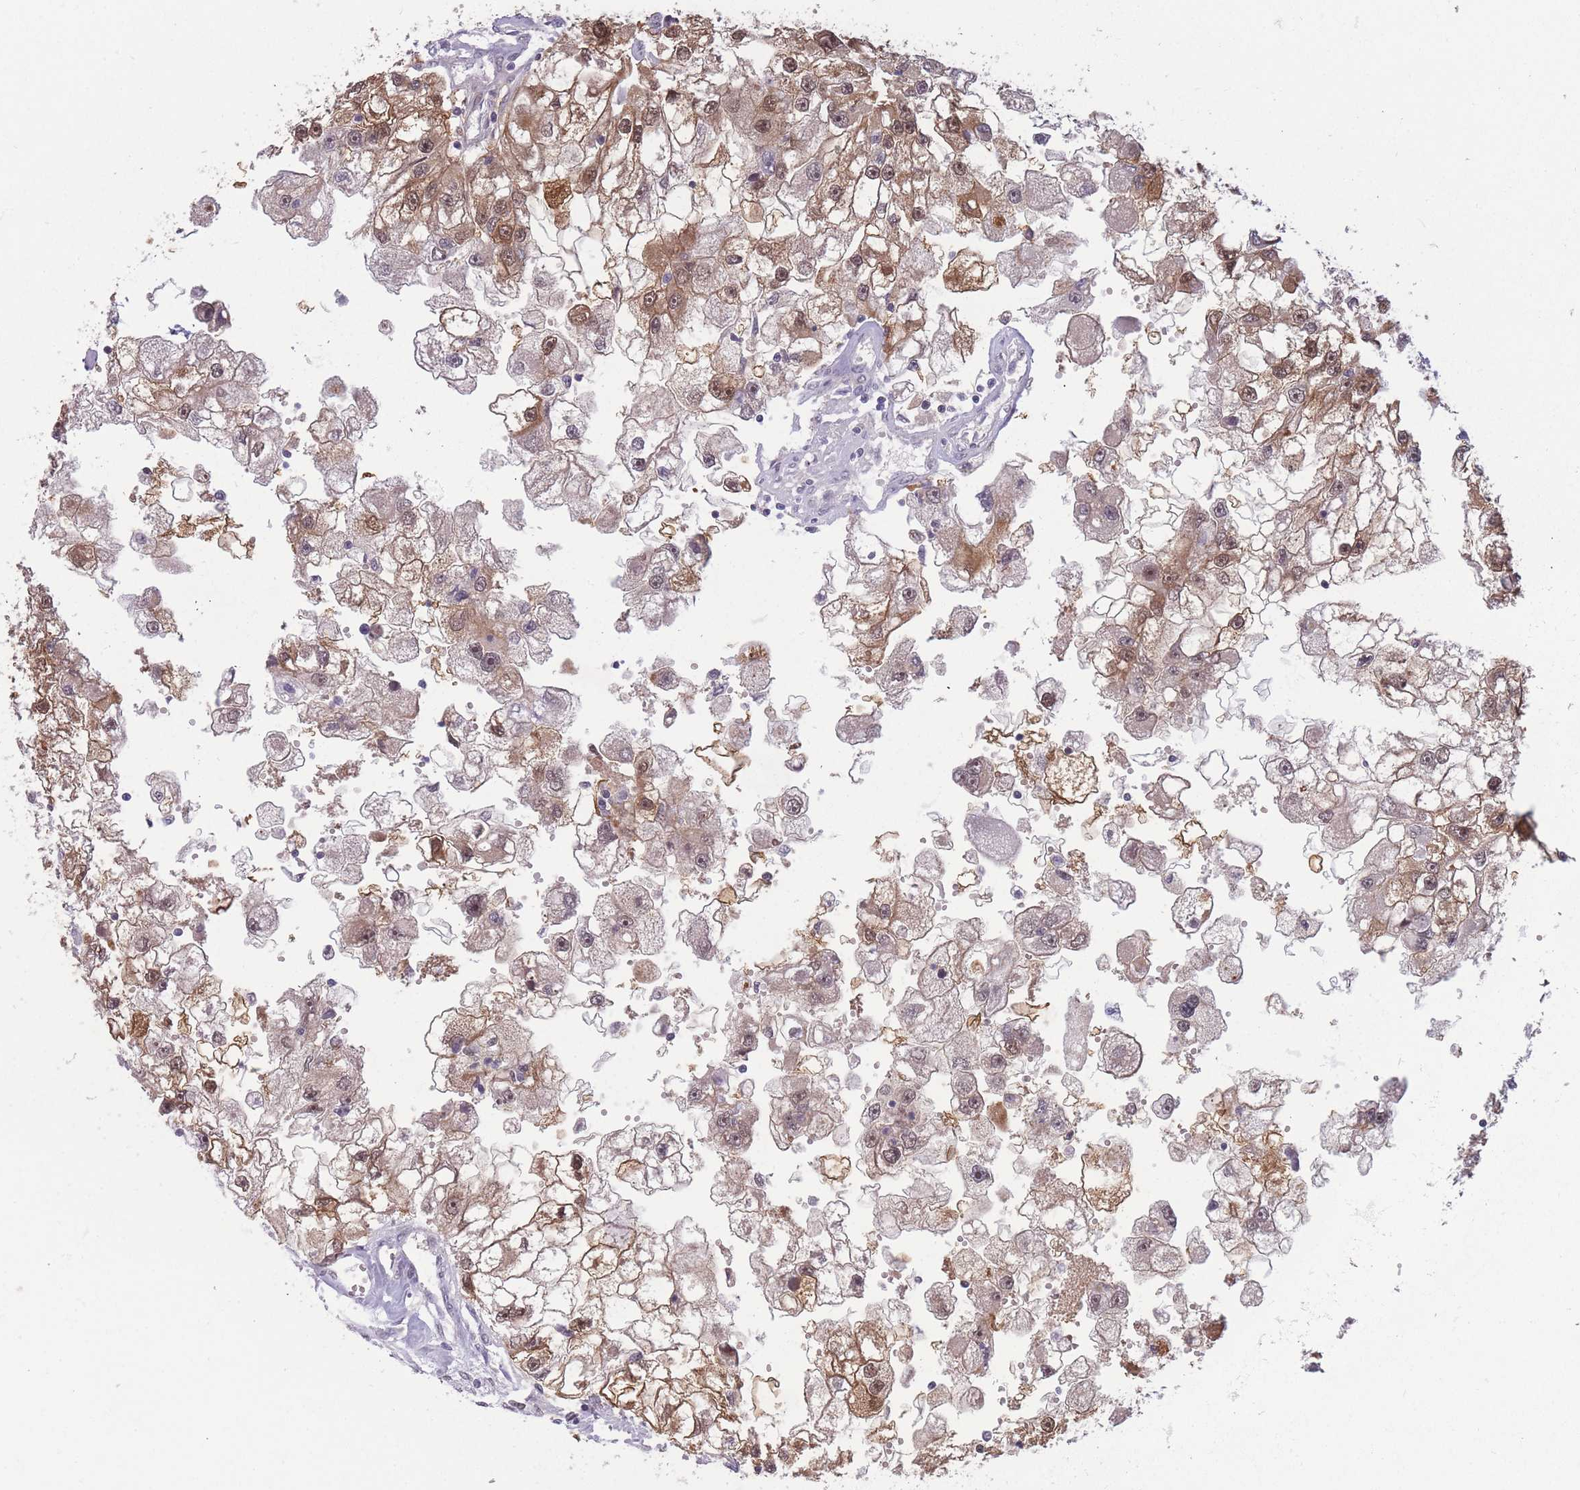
{"staining": {"intensity": "moderate", "quantity": ">75%", "location": "cytoplasmic/membranous,nuclear"}, "tissue": "renal cancer", "cell_type": "Tumor cells", "image_type": "cancer", "snomed": [{"axis": "morphology", "description": "Adenocarcinoma, NOS"}, {"axis": "topography", "description": "Kidney"}], "caption": "Protein positivity by immunohistochemistry exhibits moderate cytoplasmic/membranous and nuclear expression in about >75% of tumor cells in renal cancer.", "gene": "DEAF1", "patient": {"sex": "male", "age": 63}}